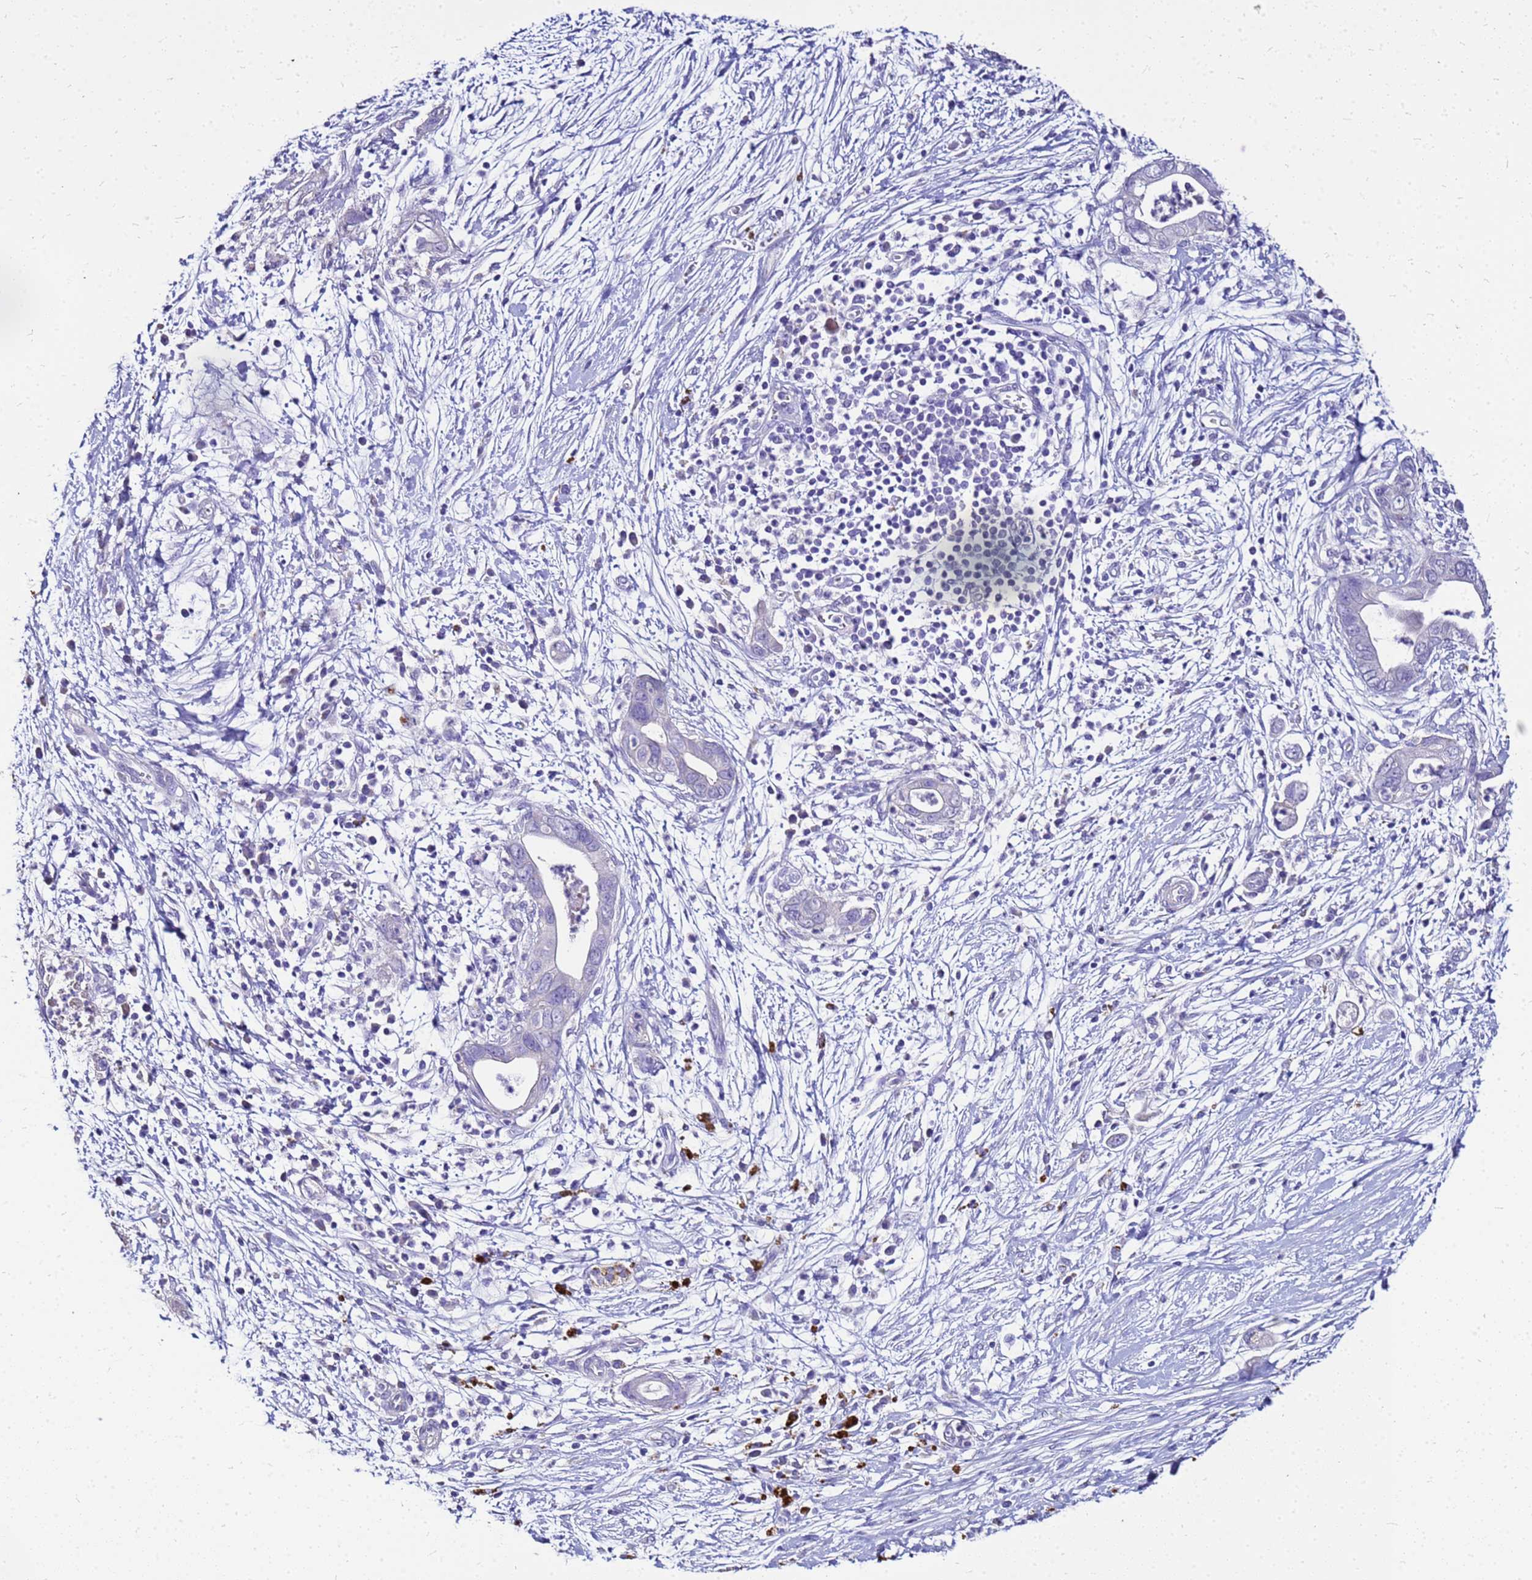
{"staining": {"intensity": "negative", "quantity": "none", "location": "none"}, "tissue": "pancreatic cancer", "cell_type": "Tumor cells", "image_type": "cancer", "snomed": [{"axis": "morphology", "description": "Adenocarcinoma, NOS"}, {"axis": "topography", "description": "Pancreas"}], "caption": "Adenocarcinoma (pancreatic) stained for a protein using immunohistochemistry displays no staining tumor cells.", "gene": "S100A2", "patient": {"sex": "male", "age": 75}}